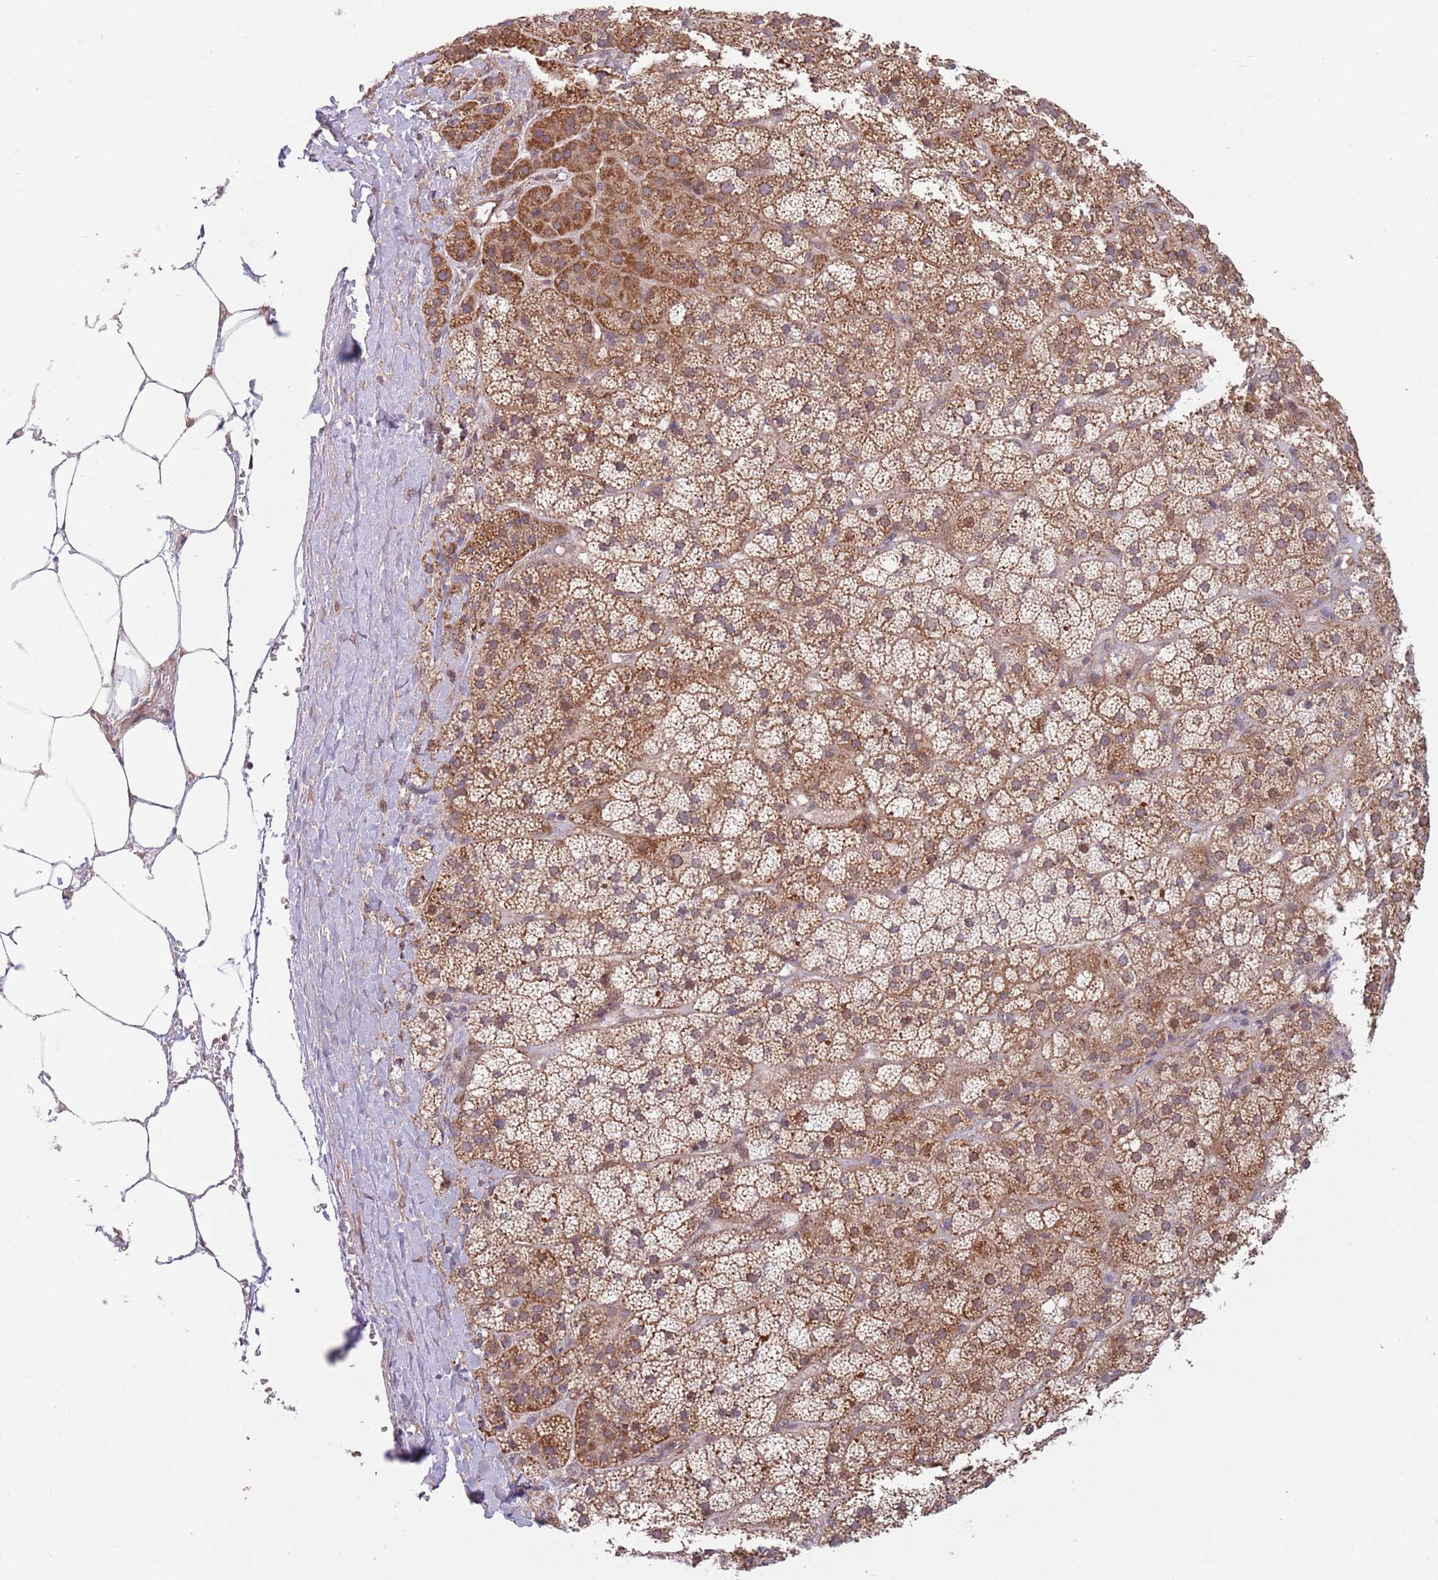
{"staining": {"intensity": "moderate", "quantity": "25%-75%", "location": "cytoplasmic/membranous"}, "tissue": "adrenal gland", "cell_type": "Glandular cells", "image_type": "normal", "snomed": [{"axis": "morphology", "description": "Normal tissue, NOS"}, {"axis": "topography", "description": "Adrenal gland"}], "caption": "Adrenal gland stained with immunohistochemistry (IHC) demonstrates moderate cytoplasmic/membranous positivity in about 25%-75% of glandular cells.", "gene": "CHD9", "patient": {"sex": "female", "age": 70}}